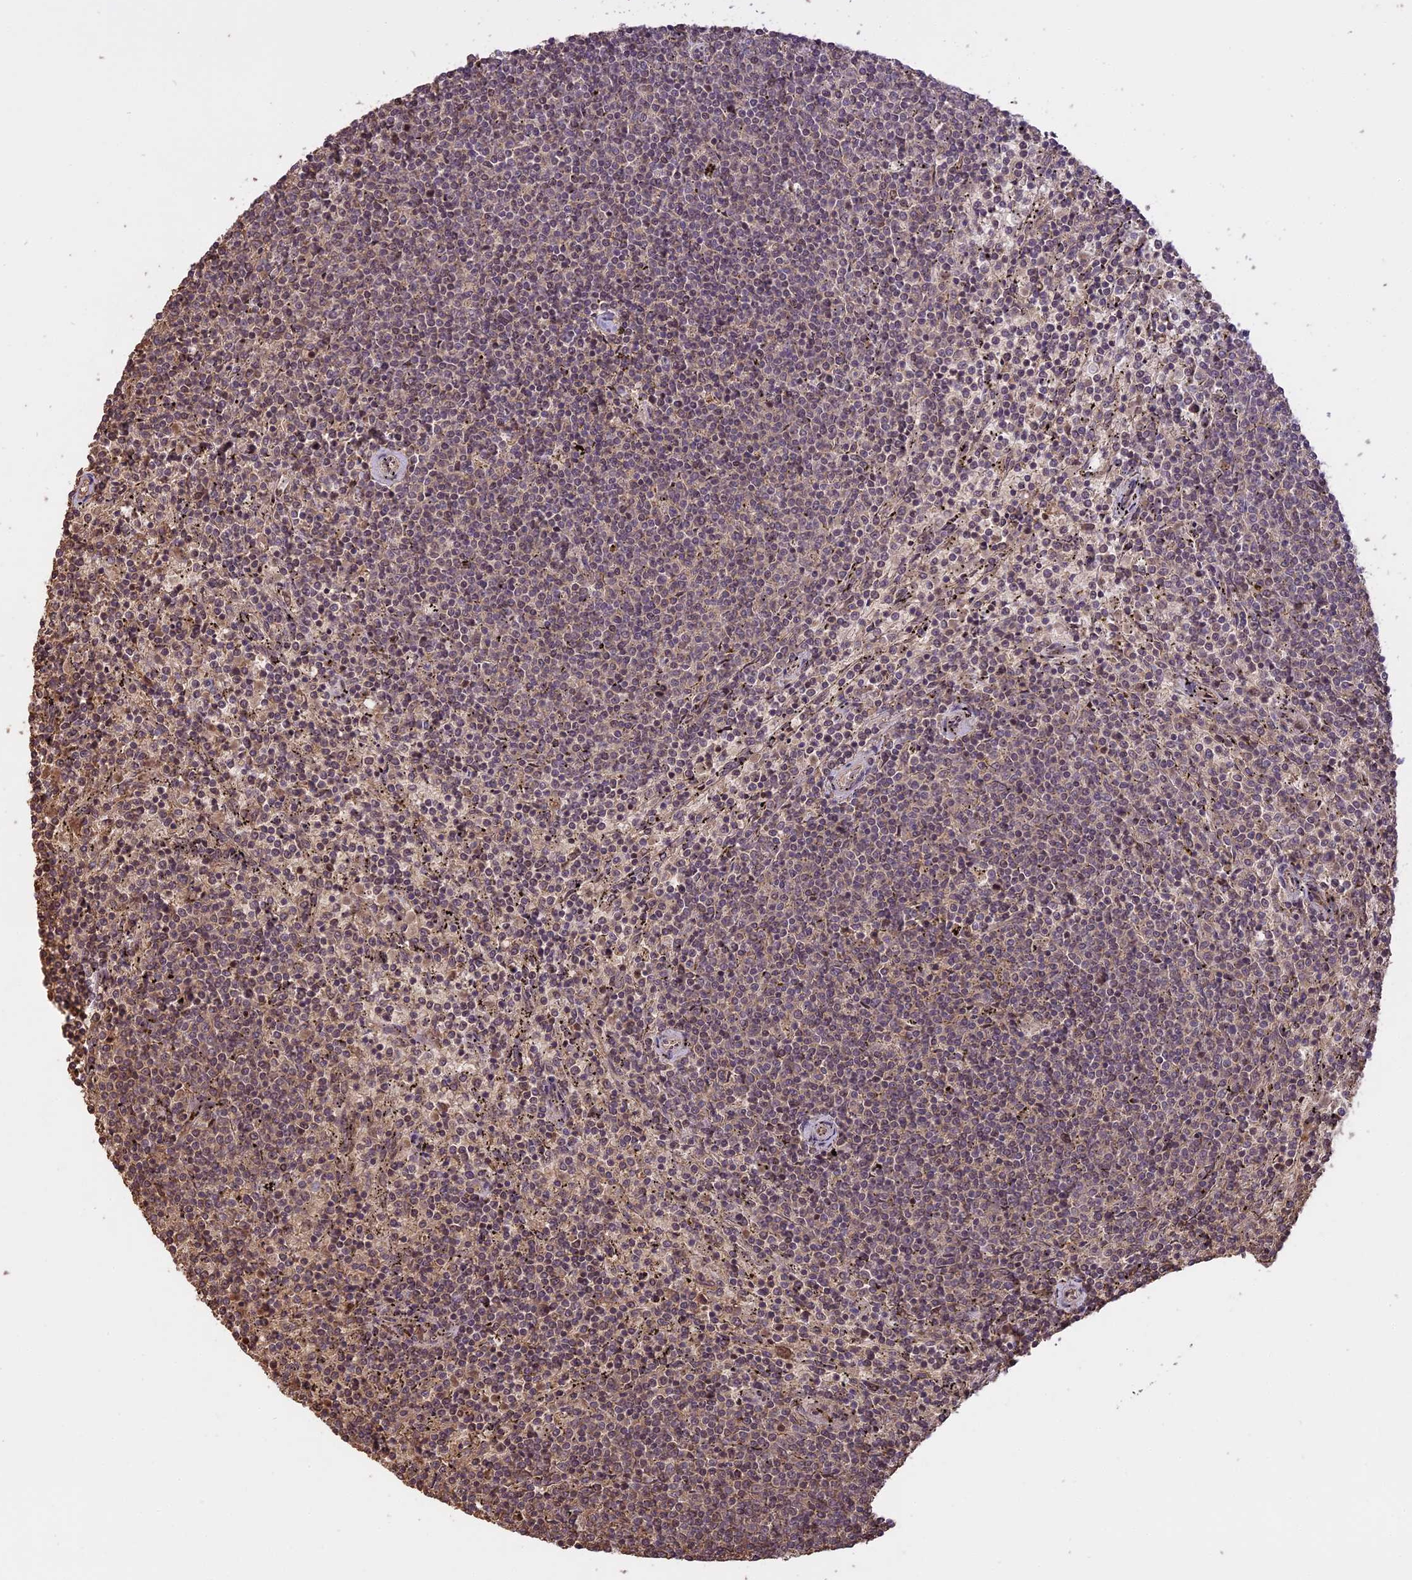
{"staining": {"intensity": "weak", "quantity": "<25%", "location": "cytoplasmic/membranous"}, "tissue": "lymphoma", "cell_type": "Tumor cells", "image_type": "cancer", "snomed": [{"axis": "morphology", "description": "Malignant lymphoma, non-Hodgkin's type, Low grade"}, {"axis": "topography", "description": "Spleen"}], "caption": "Immunohistochemistry of malignant lymphoma, non-Hodgkin's type (low-grade) demonstrates no staining in tumor cells. The staining was performed using DAB to visualize the protein expression in brown, while the nuclei were stained in blue with hematoxylin (Magnification: 20x).", "gene": "TIGD7", "patient": {"sex": "female", "age": 50}}